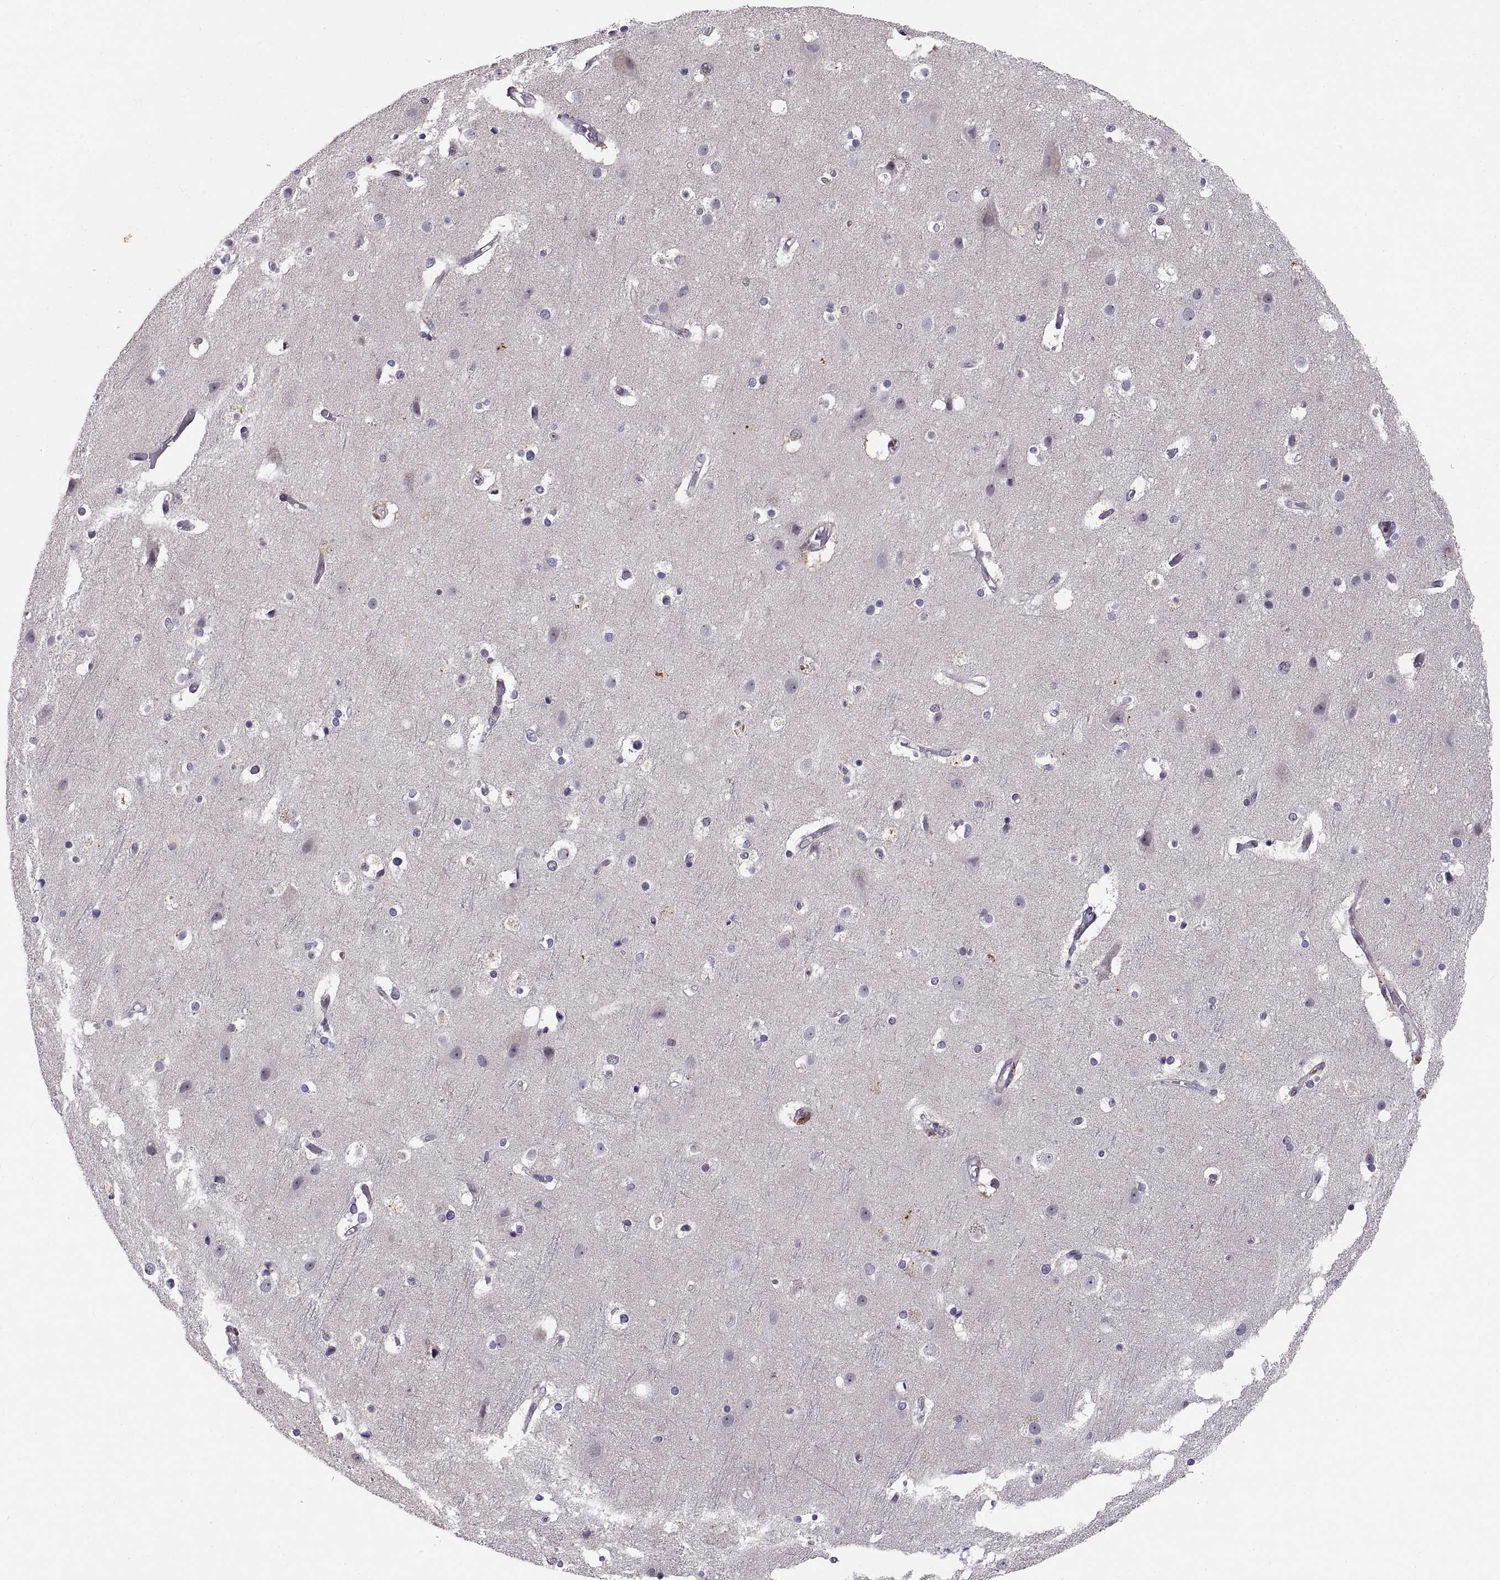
{"staining": {"intensity": "negative", "quantity": "none", "location": "none"}, "tissue": "cerebral cortex", "cell_type": "Endothelial cells", "image_type": "normal", "snomed": [{"axis": "morphology", "description": "Normal tissue, NOS"}, {"axis": "topography", "description": "Cerebral cortex"}], "caption": "Immunohistochemistry (IHC) micrograph of unremarkable cerebral cortex stained for a protein (brown), which reveals no positivity in endothelial cells. The staining was performed using DAB to visualize the protein expression in brown, while the nuclei were stained in blue with hematoxylin (Magnification: 20x).", "gene": "CHFR", "patient": {"sex": "female", "age": 52}}